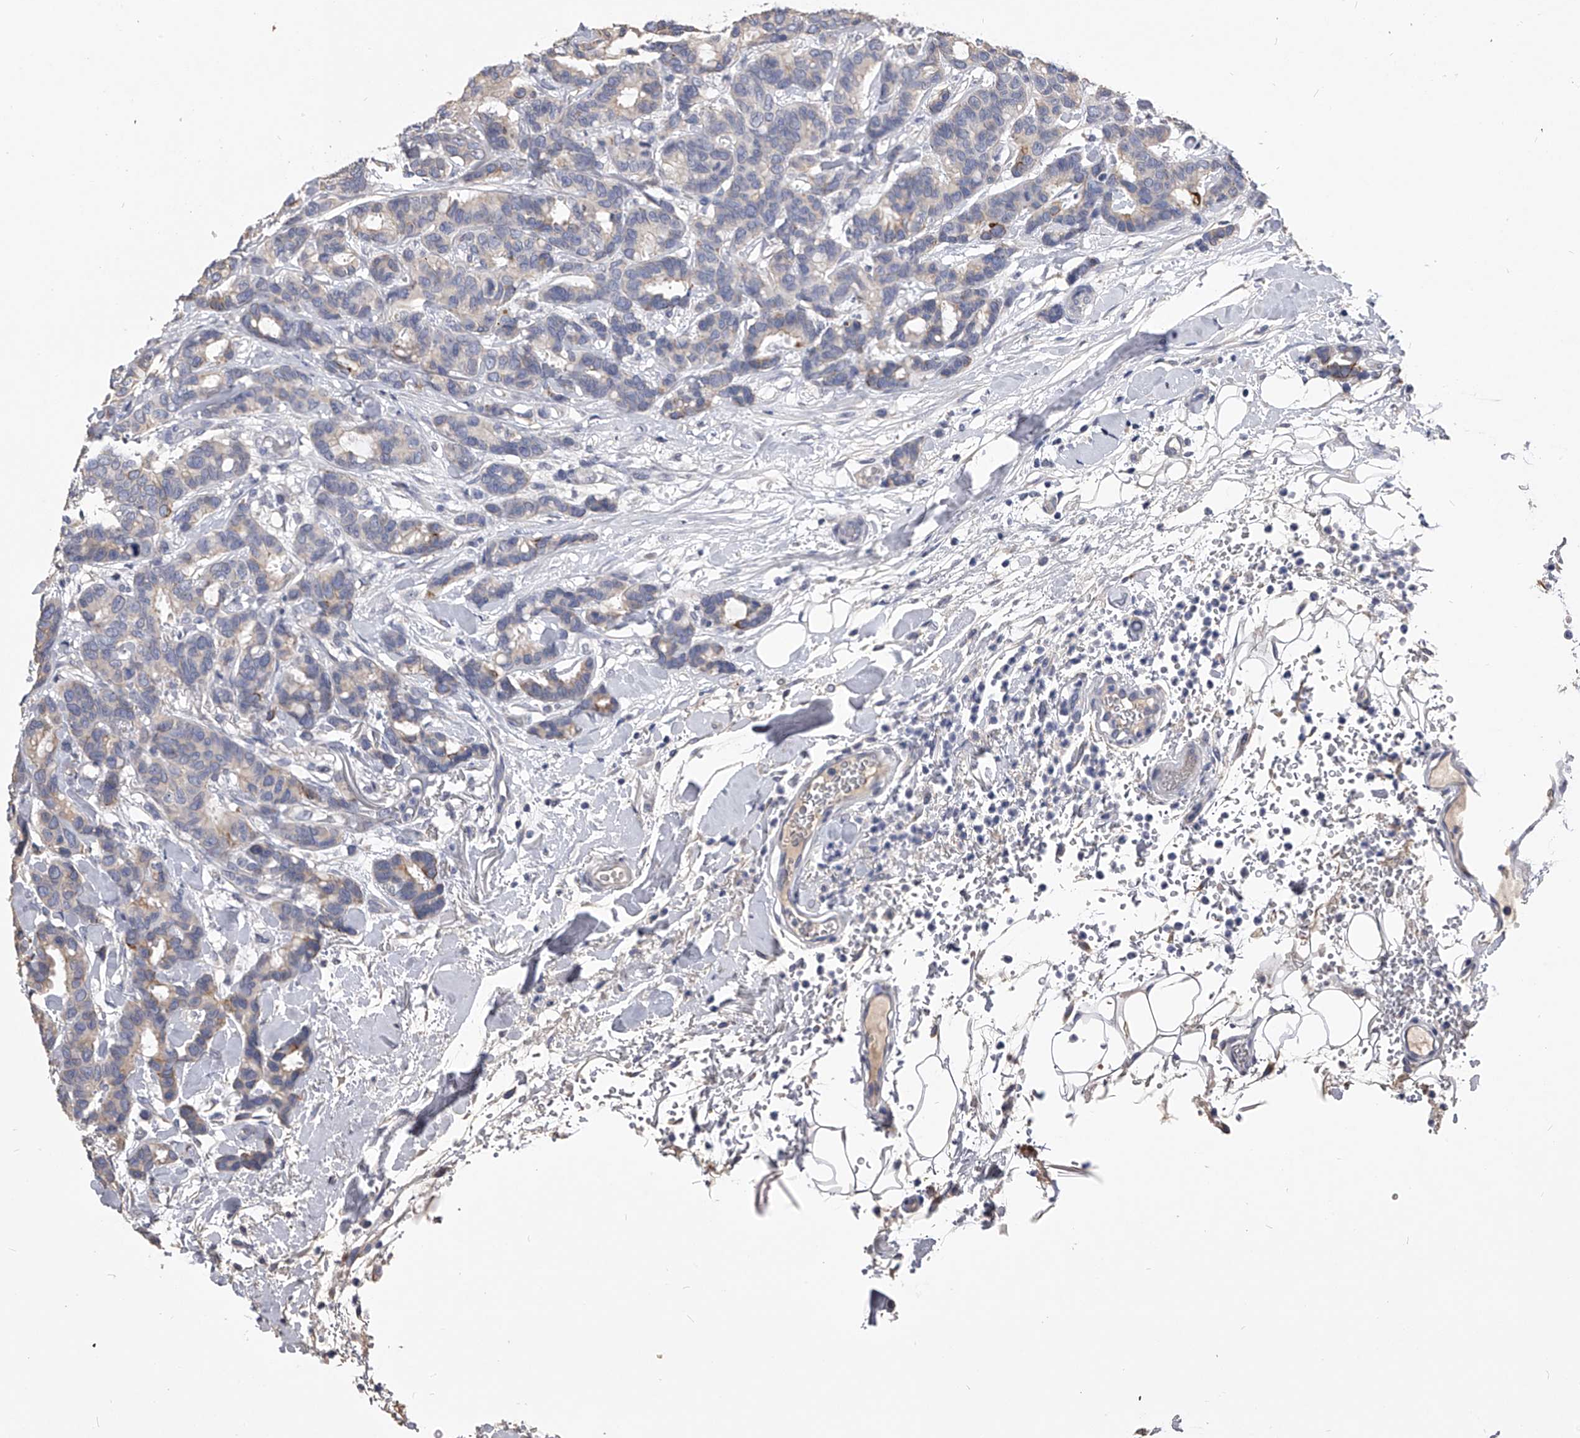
{"staining": {"intensity": "weak", "quantity": "<25%", "location": "cytoplasmic/membranous"}, "tissue": "breast cancer", "cell_type": "Tumor cells", "image_type": "cancer", "snomed": [{"axis": "morphology", "description": "Duct carcinoma"}, {"axis": "topography", "description": "Breast"}], "caption": "Photomicrograph shows no protein expression in tumor cells of breast intraductal carcinoma tissue.", "gene": "MDN1", "patient": {"sex": "female", "age": 87}}